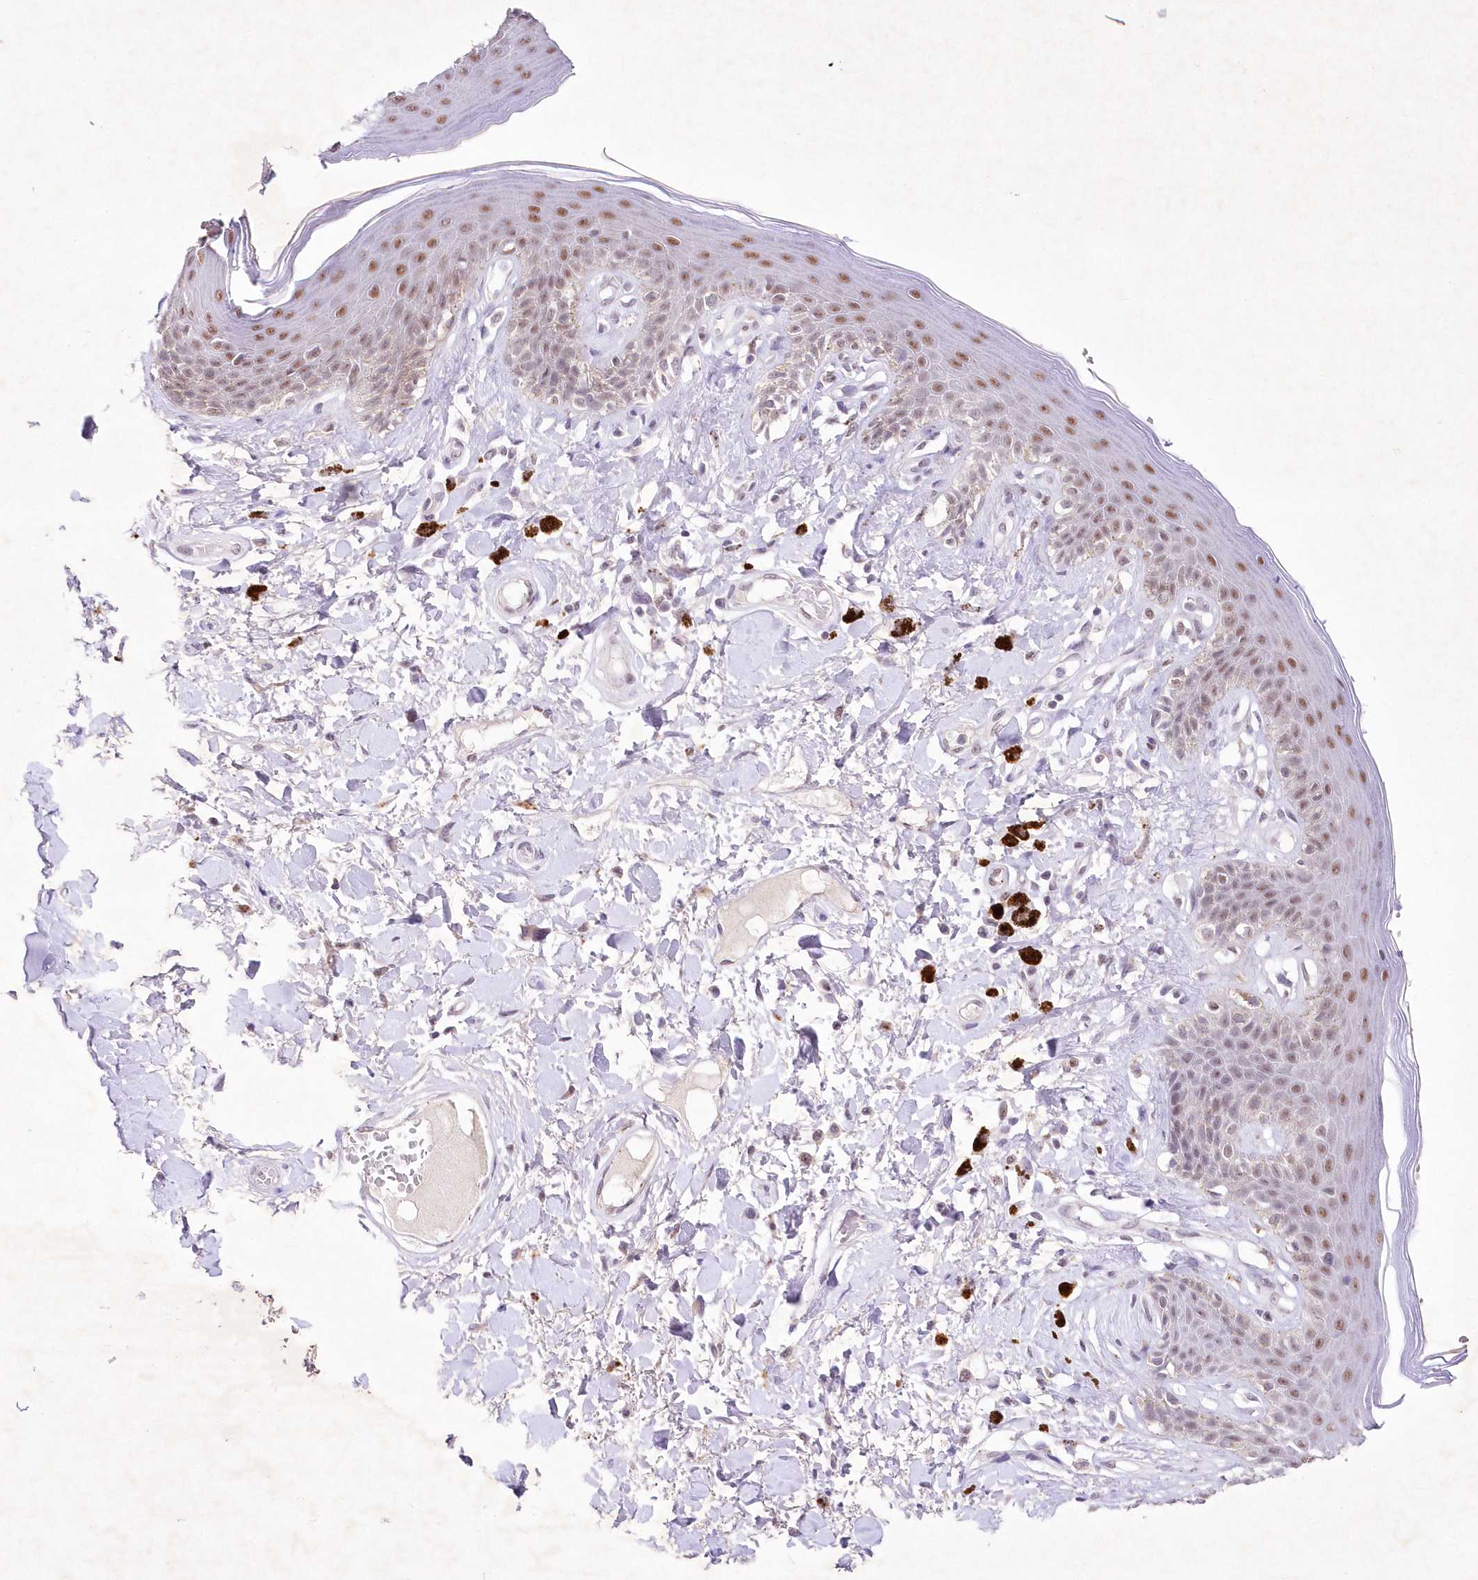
{"staining": {"intensity": "moderate", "quantity": ">75%", "location": "cytoplasmic/membranous,nuclear"}, "tissue": "skin", "cell_type": "Epidermal cells", "image_type": "normal", "snomed": [{"axis": "morphology", "description": "Normal tissue, NOS"}, {"axis": "topography", "description": "Anal"}], "caption": "A micrograph of skin stained for a protein shows moderate cytoplasmic/membranous,nuclear brown staining in epidermal cells.", "gene": "ENSG00000275740", "patient": {"sex": "female", "age": 78}}